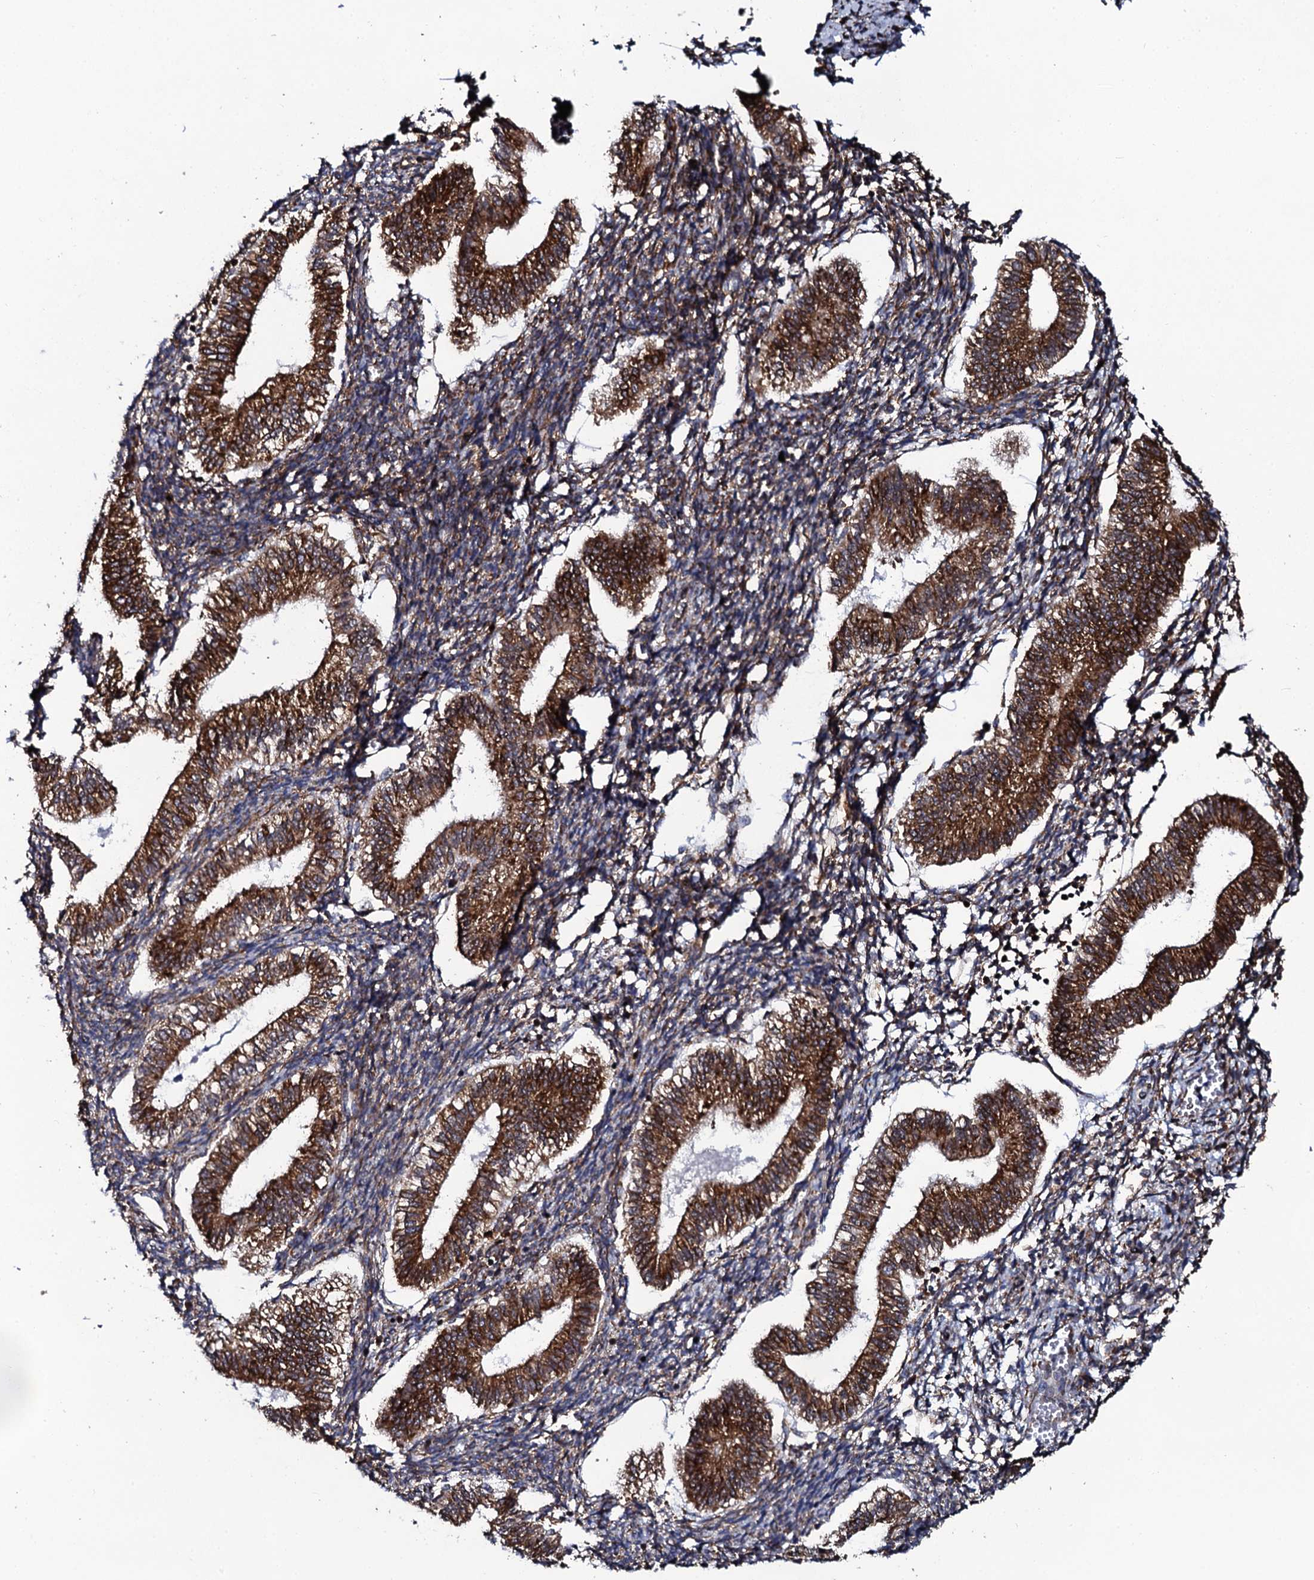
{"staining": {"intensity": "weak", "quantity": "25%-75%", "location": "cytoplasmic/membranous"}, "tissue": "endometrium", "cell_type": "Cells in endometrial stroma", "image_type": "normal", "snomed": [{"axis": "morphology", "description": "Normal tissue, NOS"}, {"axis": "topography", "description": "Endometrium"}], "caption": "Brown immunohistochemical staining in normal human endometrium displays weak cytoplasmic/membranous staining in approximately 25%-75% of cells in endometrial stroma.", "gene": "SPTY2D1", "patient": {"sex": "female", "age": 25}}